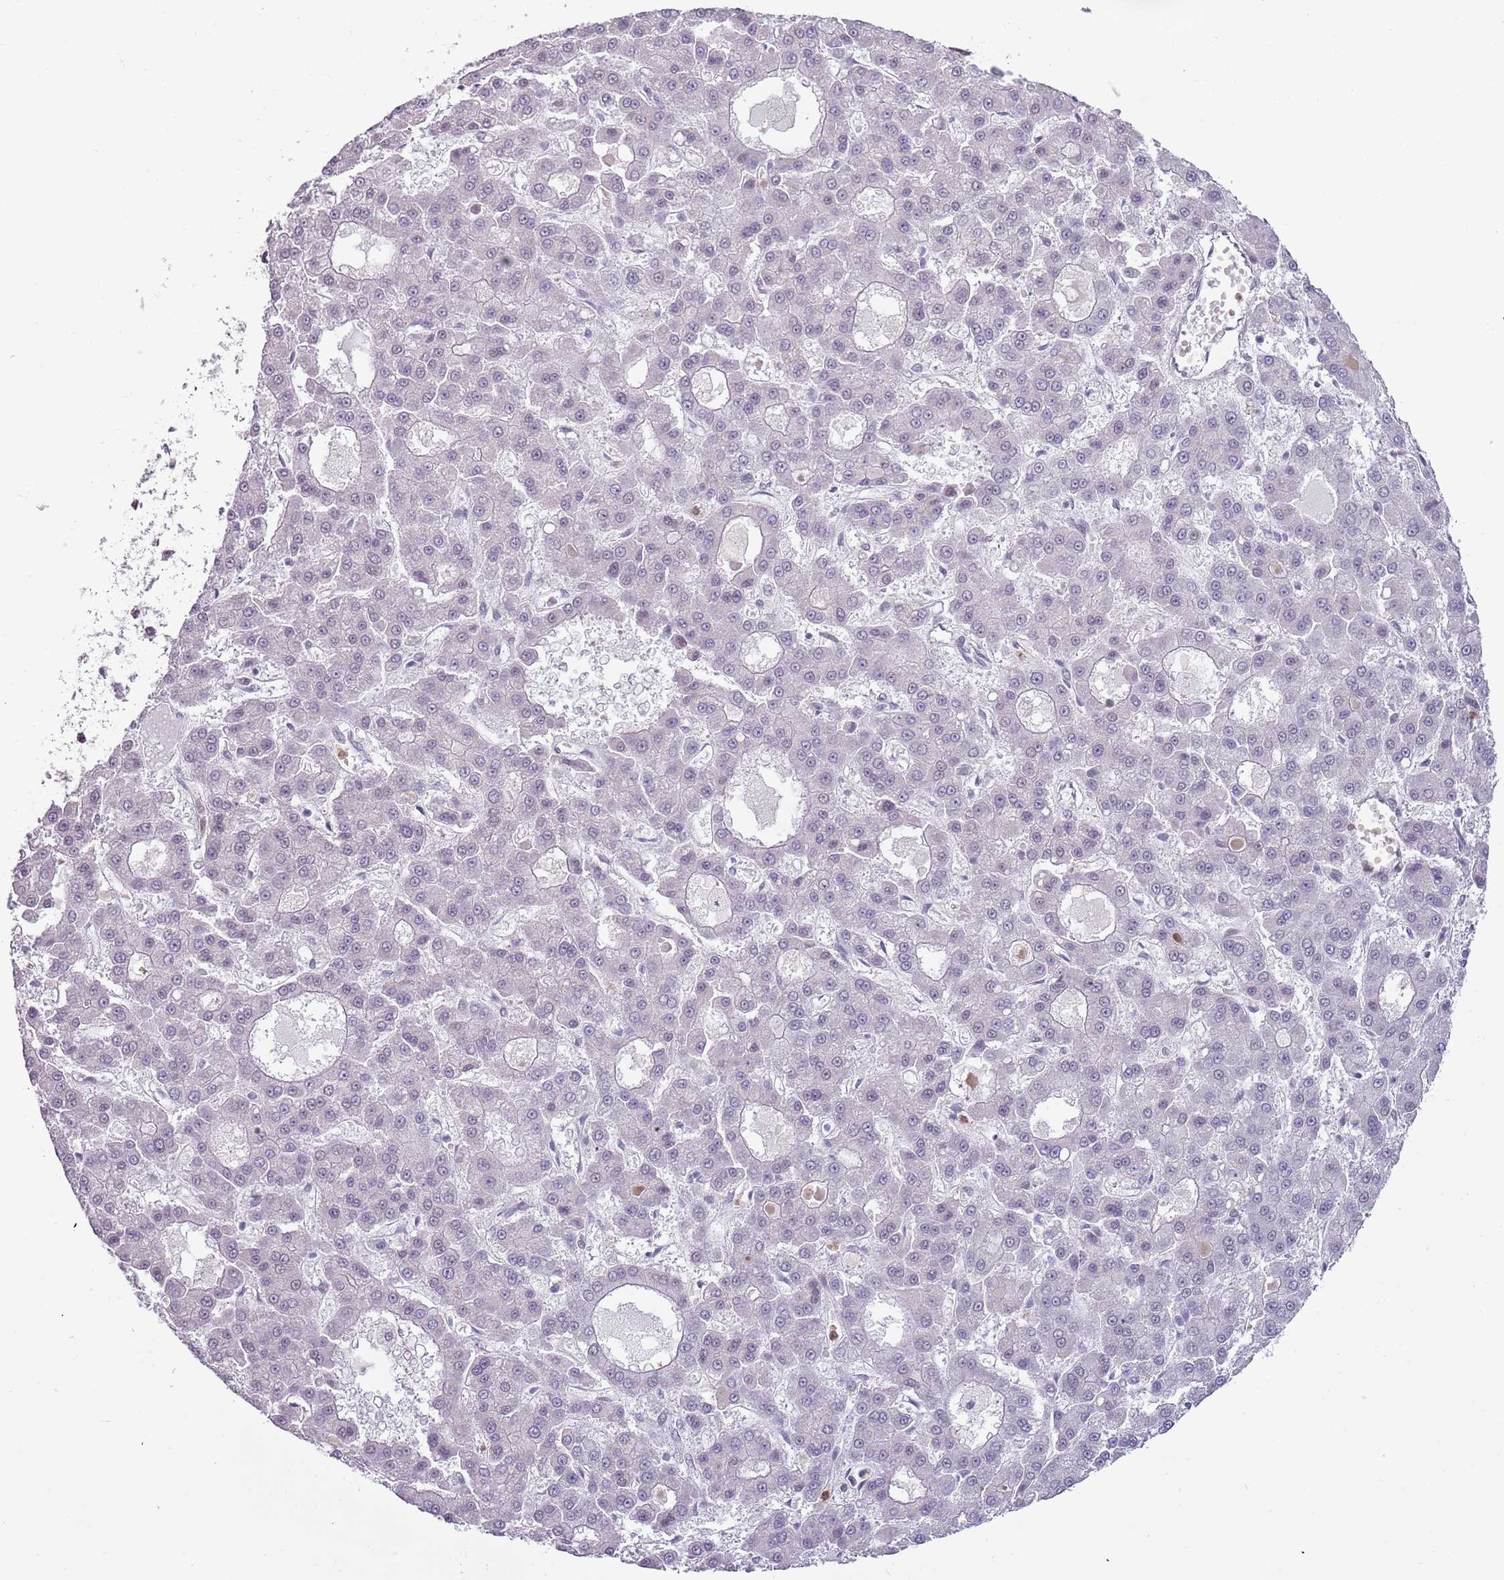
{"staining": {"intensity": "negative", "quantity": "none", "location": "none"}, "tissue": "liver cancer", "cell_type": "Tumor cells", "image_type": "cancer", "snomed": [{"axis": "morphology", "description": "Carcinoma, Hepatocellular, NOS"}, {"axis": "topography", "description": "Liver"}], "caption": "IHC image of liver hepatocellular carcinoma stained for a protein (brown), which reveals no expression in tumor cells.", "gene": "REXO4", "patient": {"sex": "male", "age": 70}}